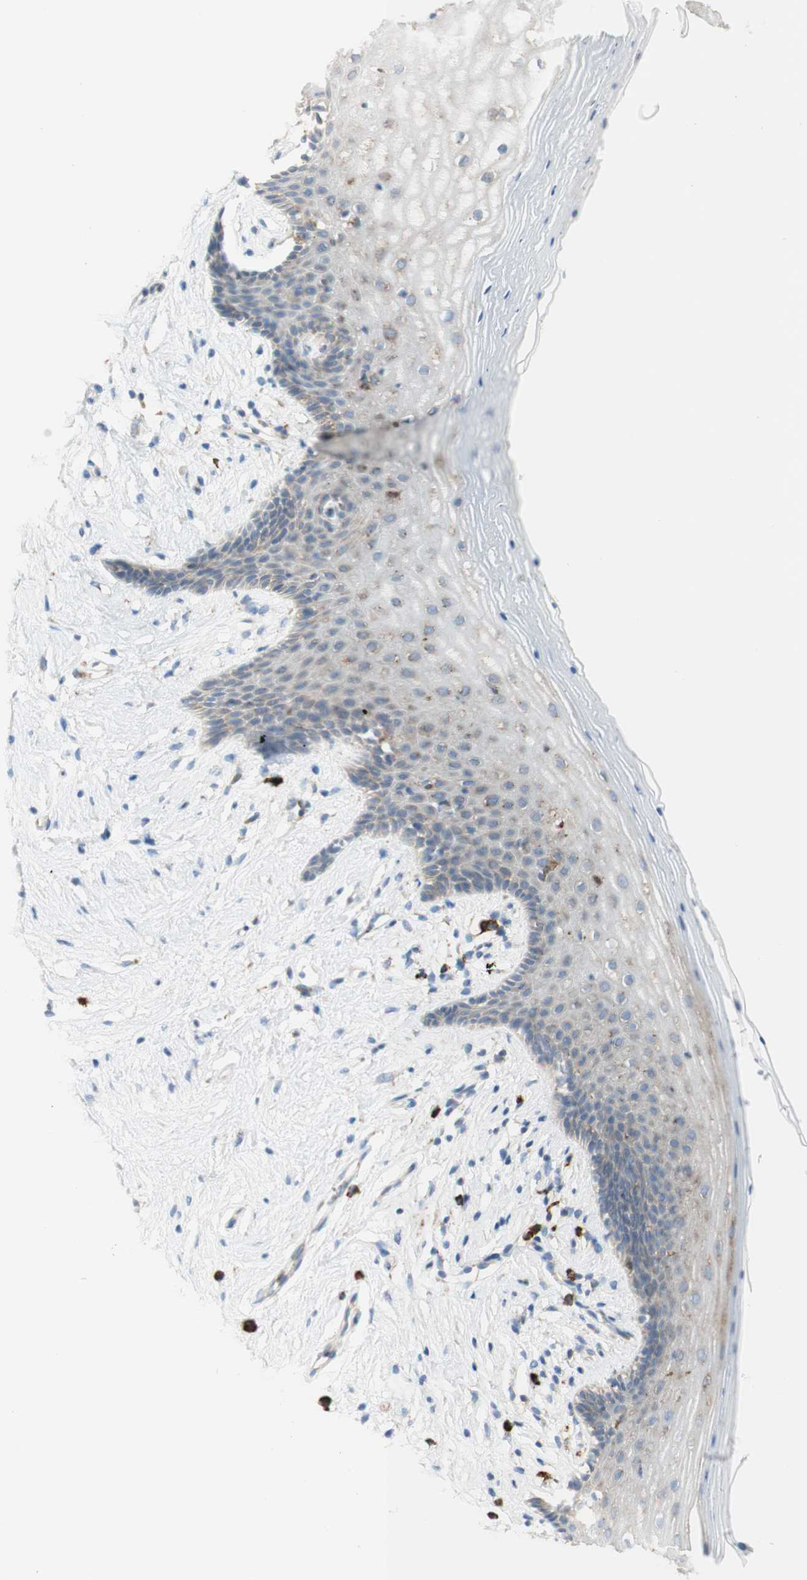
{"staining": {"intensity": "weak", "quantity": "<25%", "location": "cytoplasmic/membranous"}, "tissue": "vagina", "cell_type": "Squamous epithelial cells", "image_type": "normal", "snomed": [{"axis": "morphology", "description": "Normal tissue, NOS"}, {"axis": "topography", "description": "Vagina"}], "caption": "IHC micrograph of normal human vagina stained for a protein (brown), which shows no staining in squamous epithelial cells.", "gene": "MANF", "patient": {"sex": "female", "age": 44}}